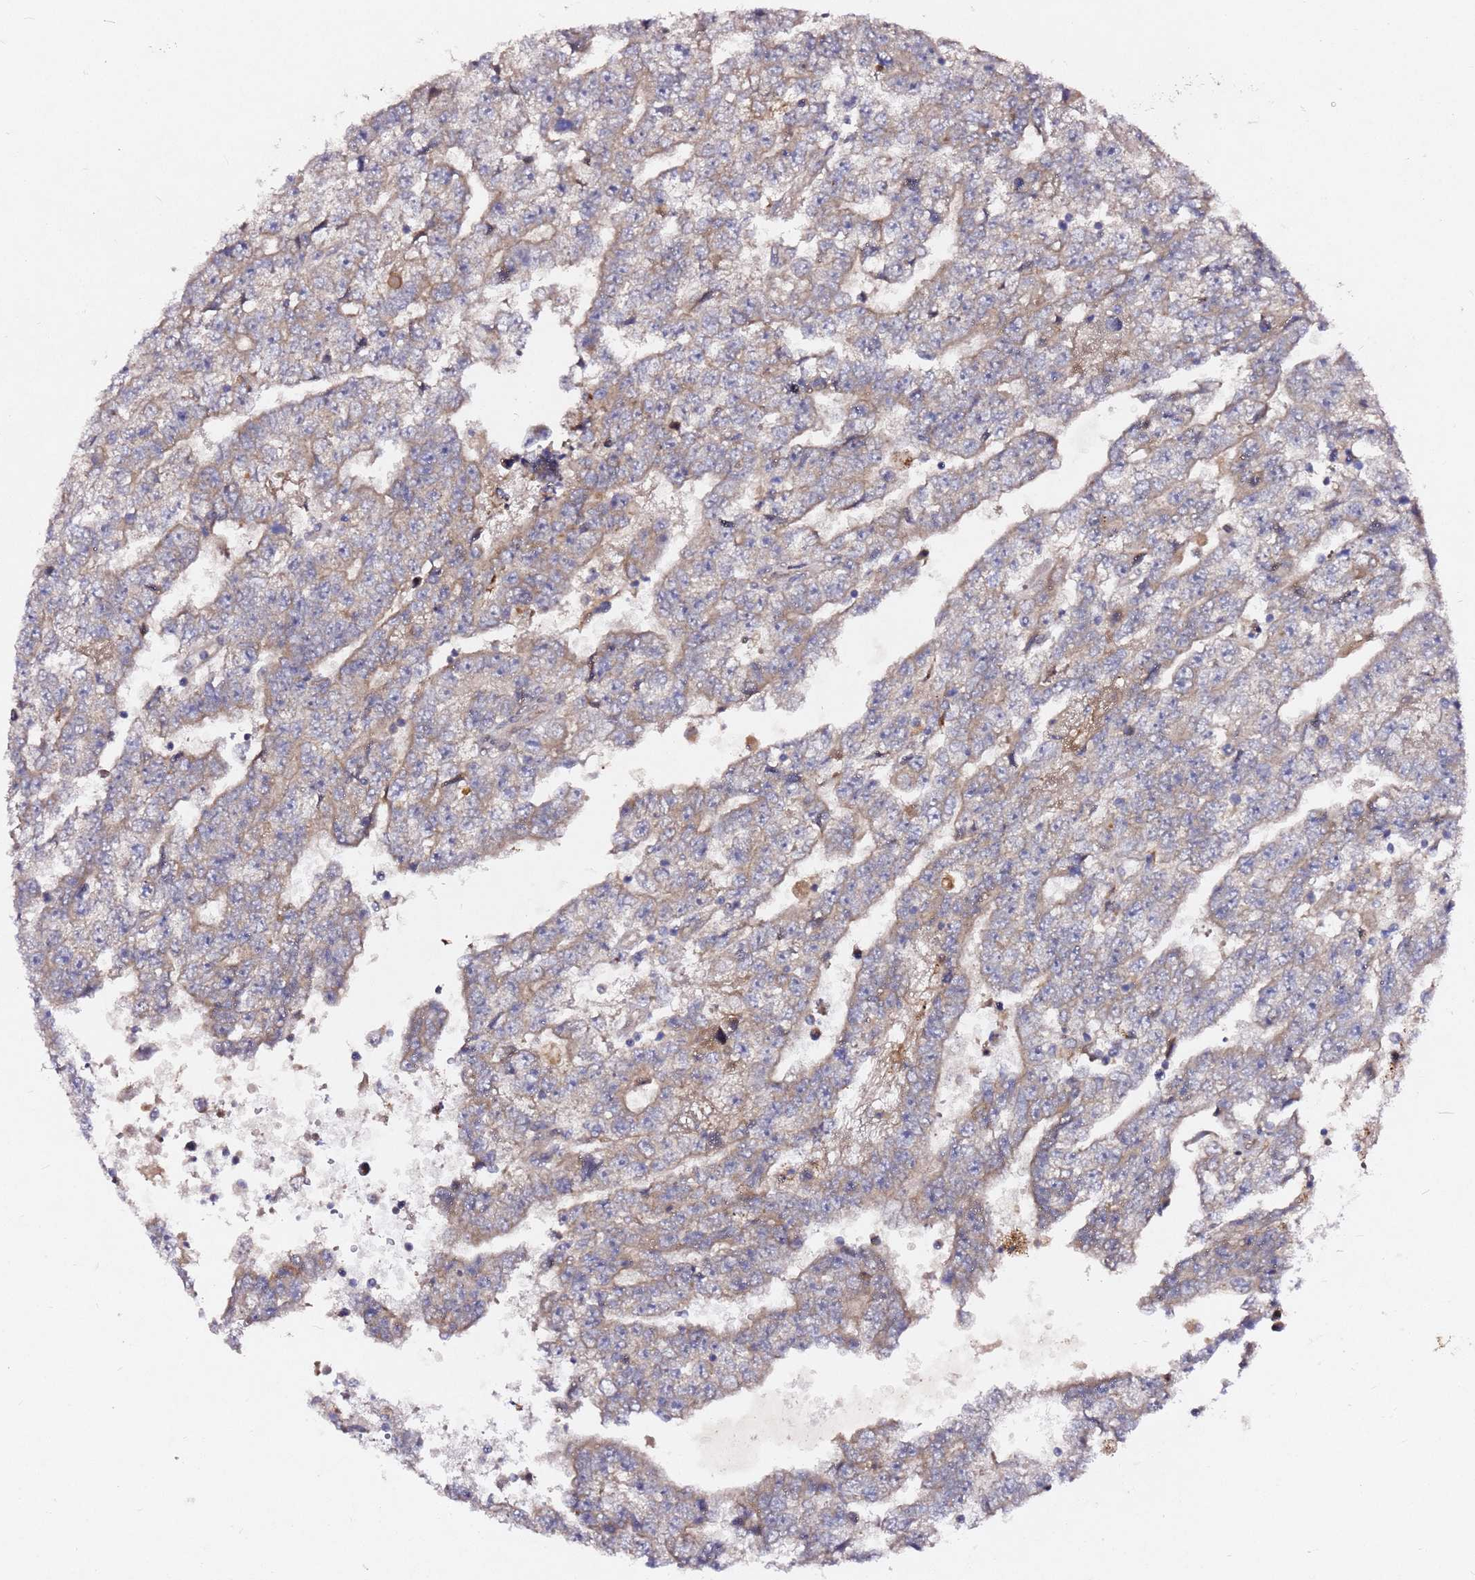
{"staining": {"intensity": "weak", "quantity": "25%-75%", "location": "cytoplasmic/membranous"}, "tissue": "testis cancer", "cell_type": "Tumor cells", "image_type": "cancer", "snomed": [{"axis": "morphology", "description": "Carcinoma, Embryonal, NOS"}, {"axis": "topography", "description": "Testis"}], "caption": "Immunohistochemistry of human testis cancer (embryonal carcinoma) shows low levels of weak cytoplasmic/membranous staining in approximately 25%-75% of tumor cells.", "gene": "ALG11", "patient": {"sex": "male", "age": 25}}